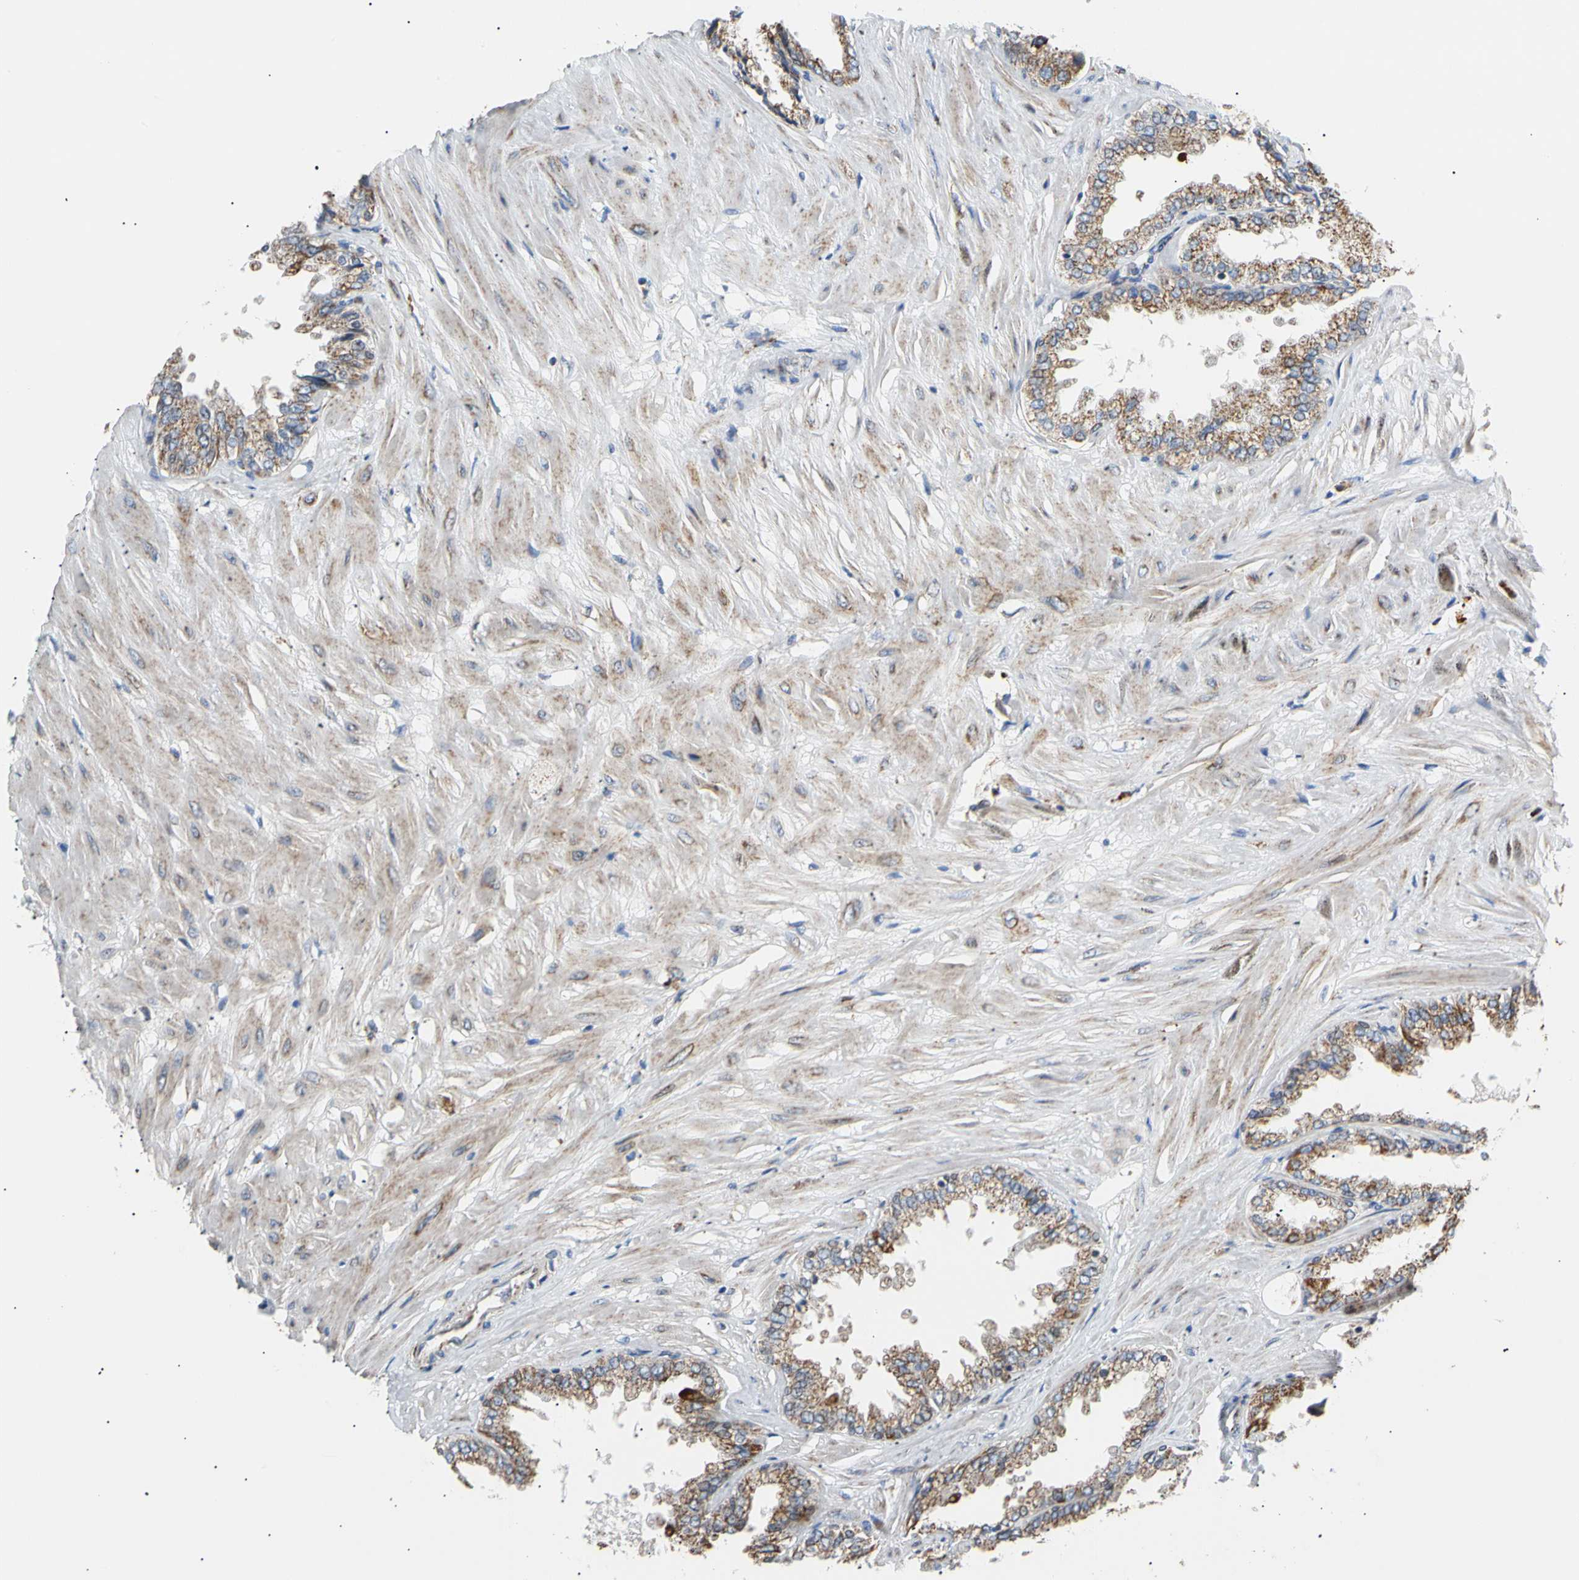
{"staining": {"intensity": "moderate", "quantity": ">75%", "location": "cytoplasmic/membranous"}, "tissue": "seminal vesicle", "cell_type": "Glandular cells", "image_type": "normal", "snomed": [{"axis": "morphology", "description": "Normal tissue, NOS"}, {"axis": "topography", "description": "Seminal veicle"}], "caption": "Immunohistochemical staining of unremarkable seminal vesicle reveals moderate cytoplasmic/membranous protein expression in approximately >75% of glandular cells.", "gene": "ACAT1", "patient": {"sex": "male", "age": 46}}